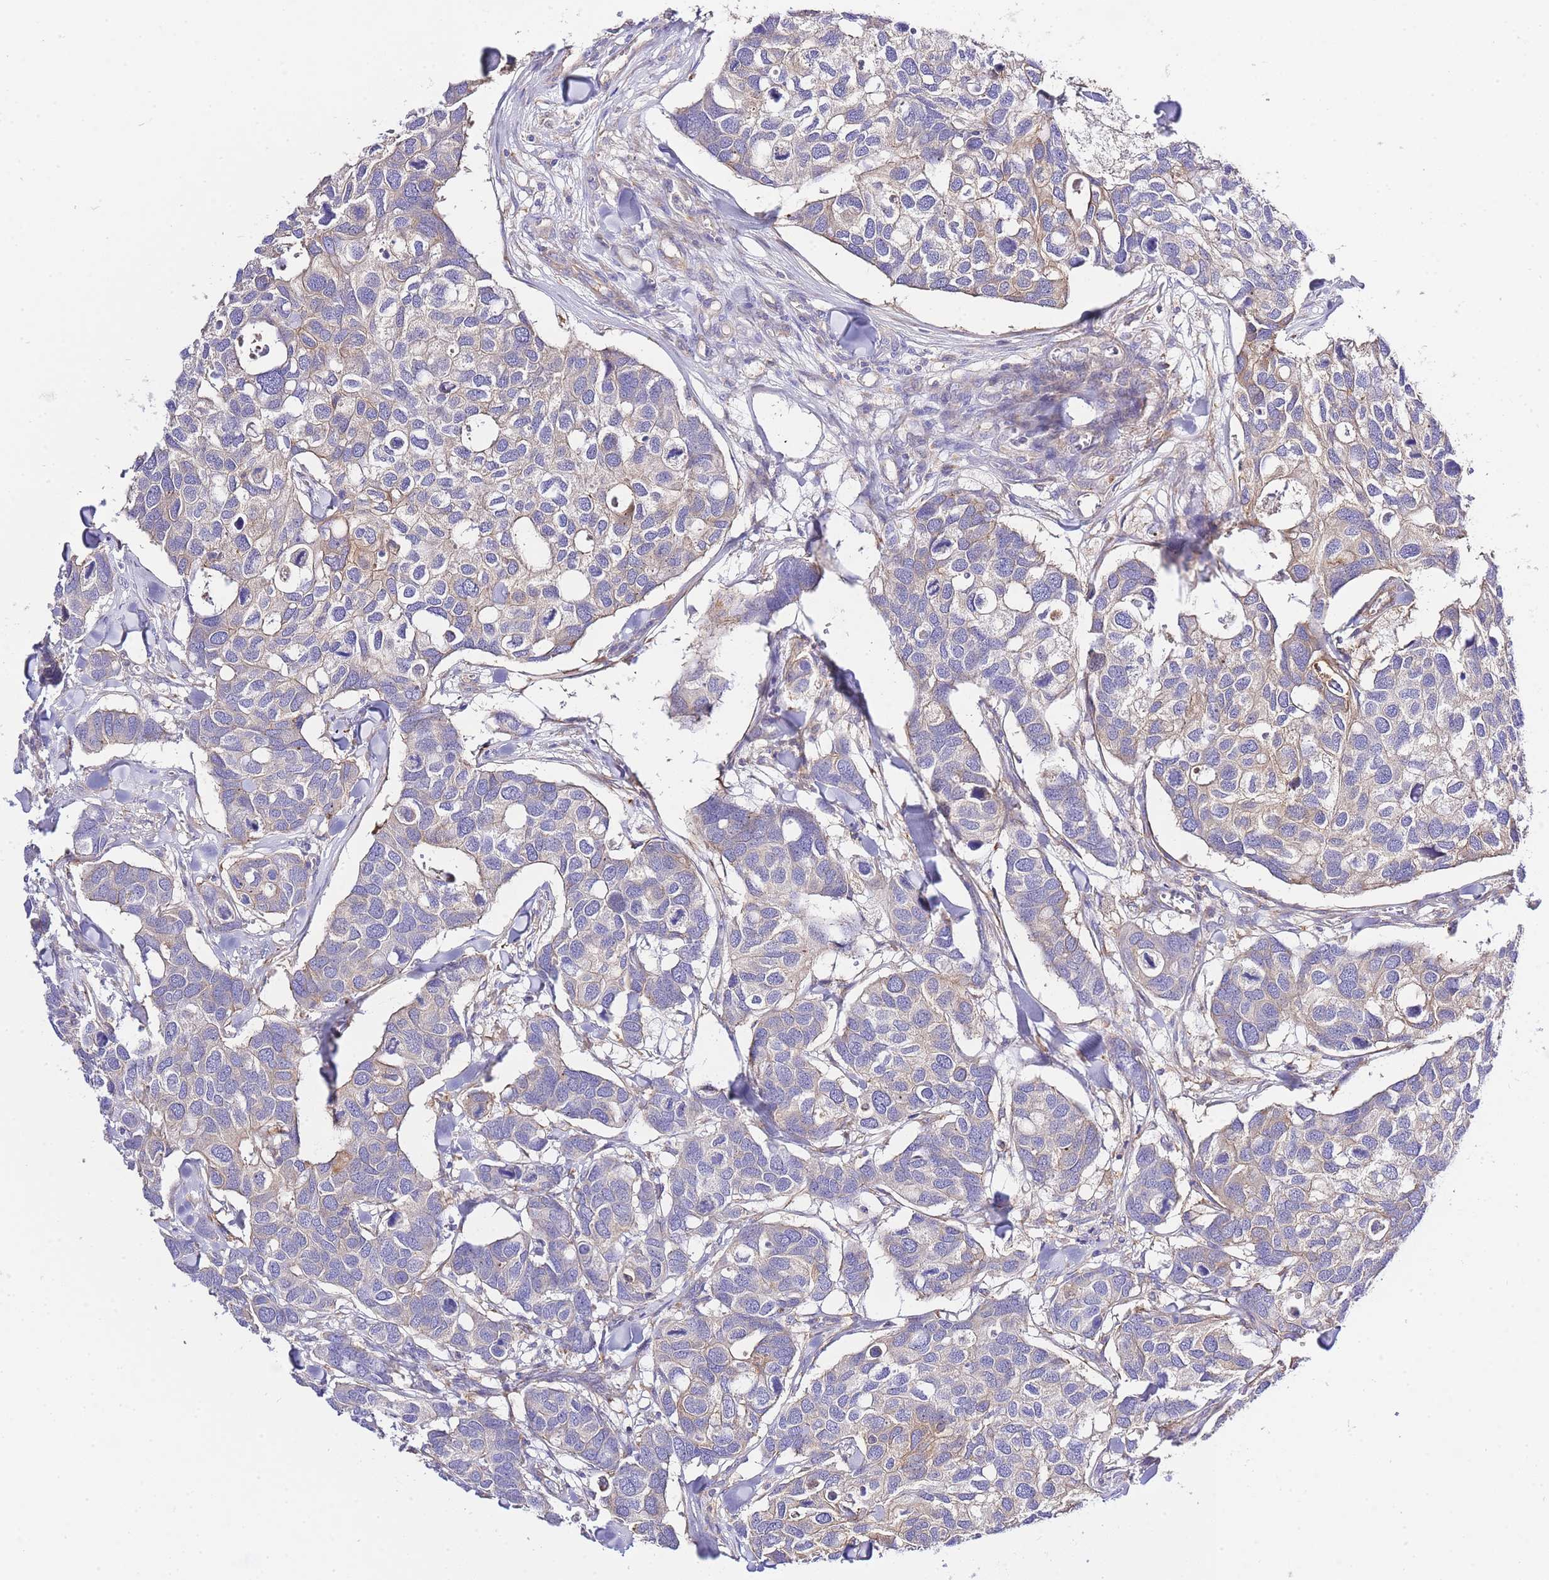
{"staining": {"intensity": "moderate", "quantity": "25%-75%", "location": "cytoplasmic/membranous"}, "tissue": "breast cancer", "cell_type": "Tumor cells", "image_type": "cancer", "snomed": [{"axis": "morphology", "description": "Duct carcinoma"}, {"axis": "topography", "description": "Breast"}], "caption": "The histopathology image displays staining of breast cancer (invasive ductal carcinoma), revealing moderate cytoplasmic/membranous protein positivity (brown color) within tumor cells. Using DAB (3,3'-diaminobenzidine) (brown) and hematoxylin (blue) stains, captured at high magnification using brightfield microscopy.", "gene": "INSYN2B", "patient": {"sex": "female", "age": 83}}